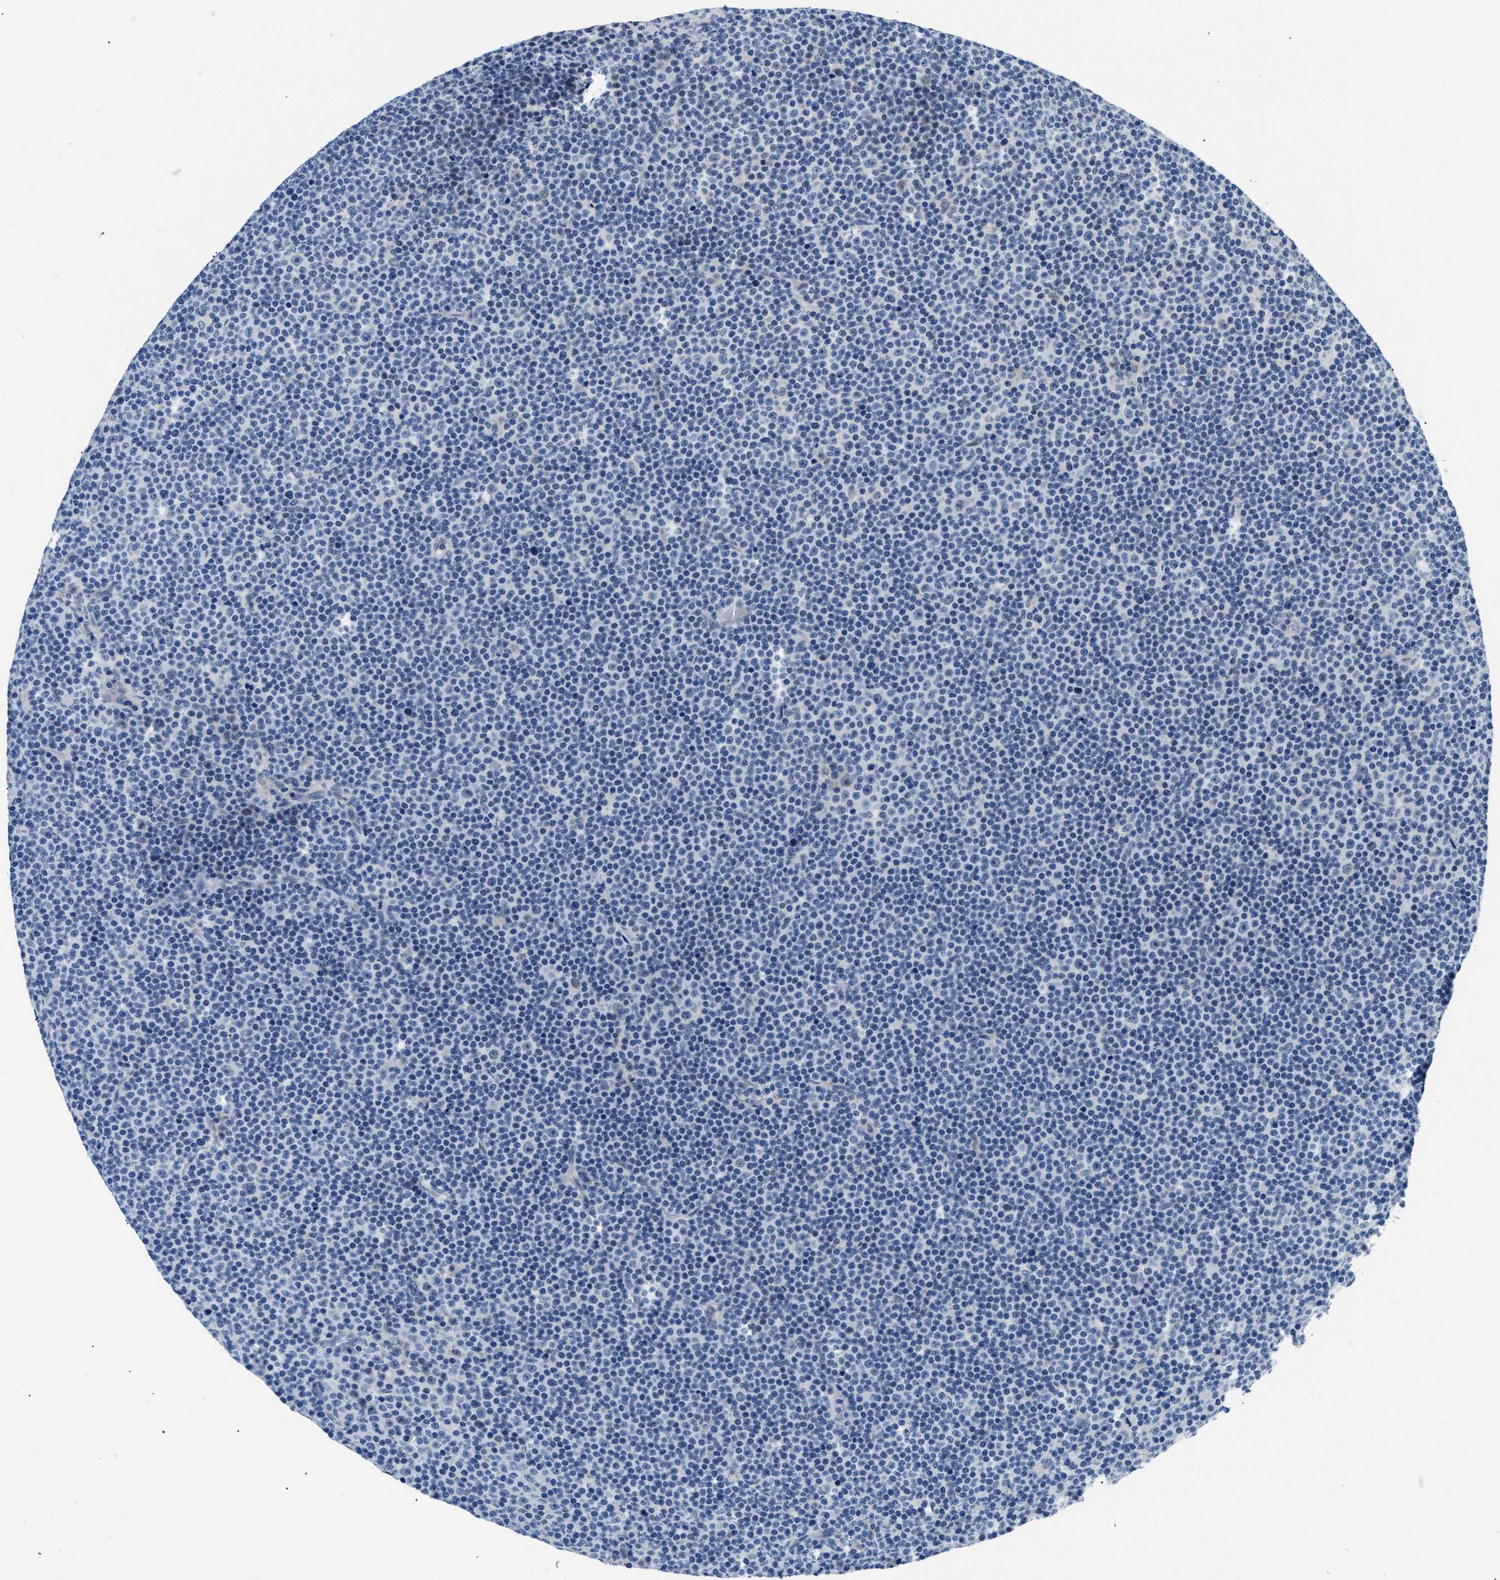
{"staining": {"intensity": "negative", "quantity": "none", "location": "none"}, "tissue": "lymphoma", "cell_type": "Tumor cells", "image_type": "cancer", "snomed": [{"axis": "morphology", "description": "Malignant lymphoma, non-Hodgkin's type, Low grade"}, {"axis": "topography", "description": "Lymph node"}], "caption": "The image exhibits no significant positivity in tumor cells of malignant lymphoma, non-Hodgkin's type (low-grade).", "gene": "CLGN", "patient": {"sex": "female", "age": 67}}